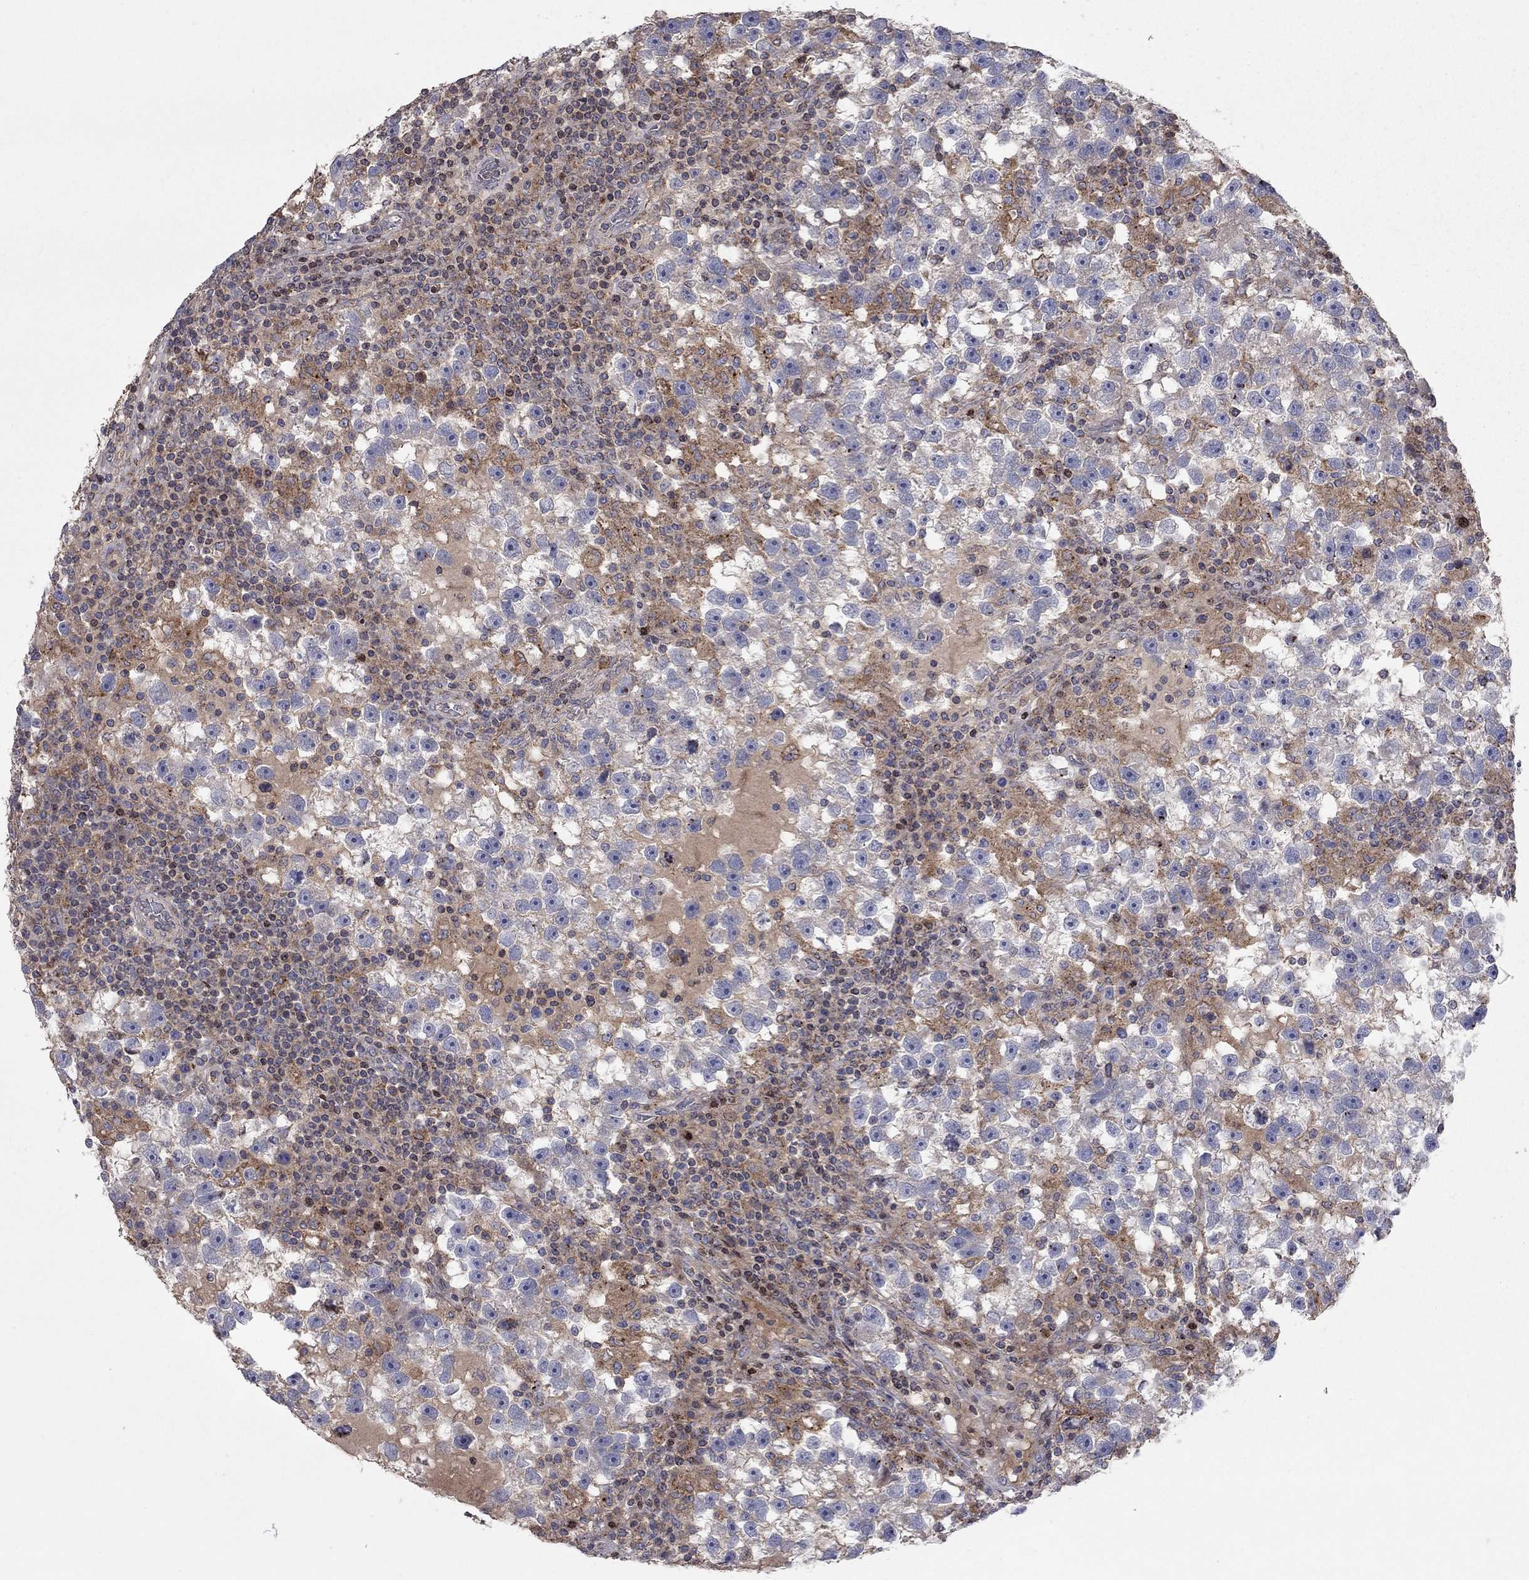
{"staining": {"intensity": "weak", "quantity": "<25%", "location": "cytoplasmic/membranous"}, "tissue": "testis cancer", "cell_type": "Tumor cells", "image_type": "cancer", "snomed": [{"axis": "morphology", "description": "Seminoma, NOS"}, {"axis": "topography", "description": "Testis"}], "caption": "Histopathology image shows no significant protein expression in tumor cells of testis cancer. (Stains: DAB (3,3'-diaminobenzidine) IHC with hematoxylin counter stain, Microscopy: brightfield microscopy at high magnification).", "gene": "ERN2", "patient": {"sex": "male", "age": 47}}